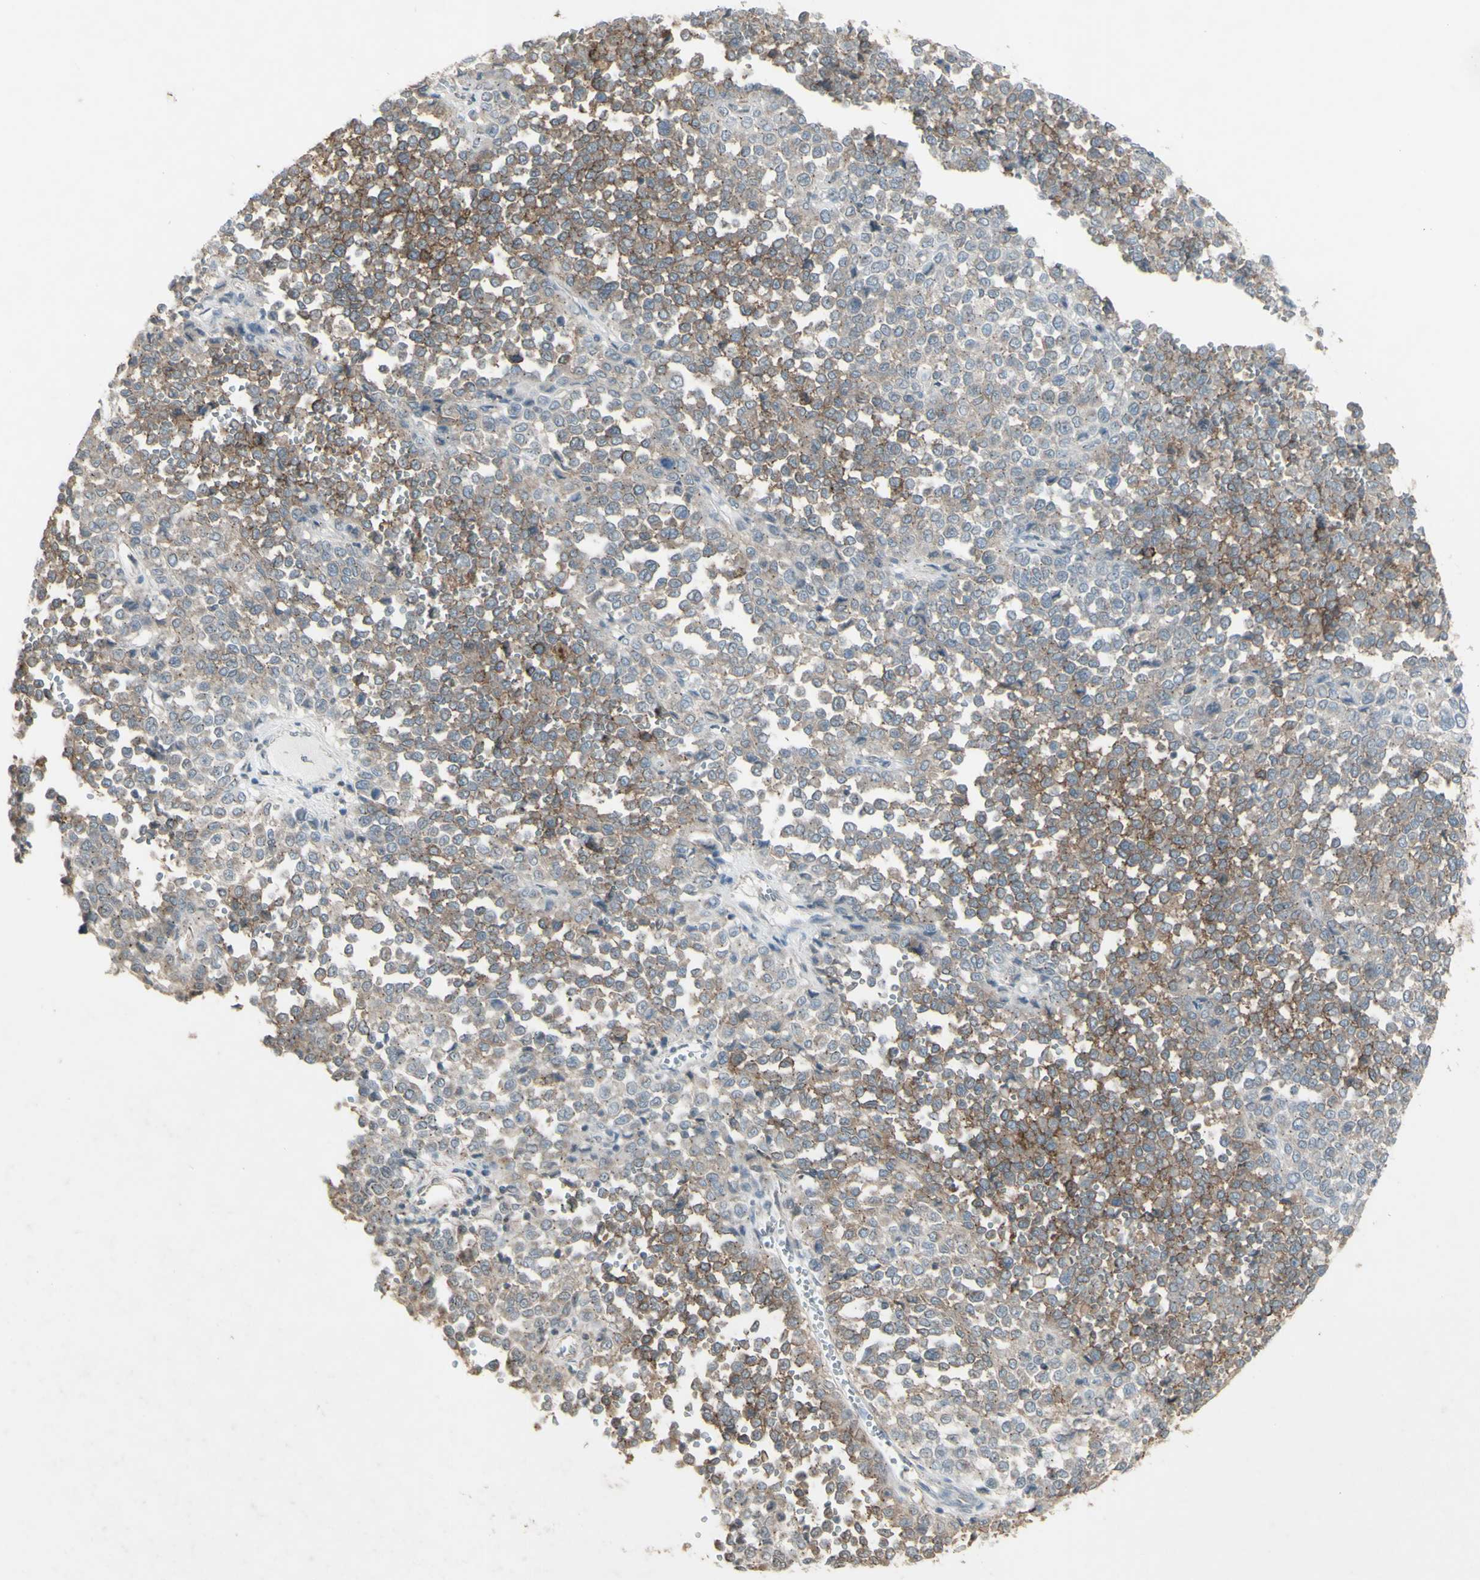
{"staining": {"intensity": "weak", "quantity": "25%-75%", "location": "cytoplasmic/membranous"}, "tissue": "melanoma", "cell_type": "Tumor cells", "image_type": "cancer", "snomed": [{"axis": "morphology", "description": "Malignant melanoma, Metastatic site"}, {"axis": "topography", "description": "Pancreas"}], "caption": "High-magnification brightfield microscopy of melanoma stained with DAB (brown) and counterstained with hematoxylin (blue). tumor cells exhibit weak cytoplasmic/membranous staining is seen in about25%-75% of cells.", "gene": "FXYD3", "patient": {"sex": "female", "age": 30}}